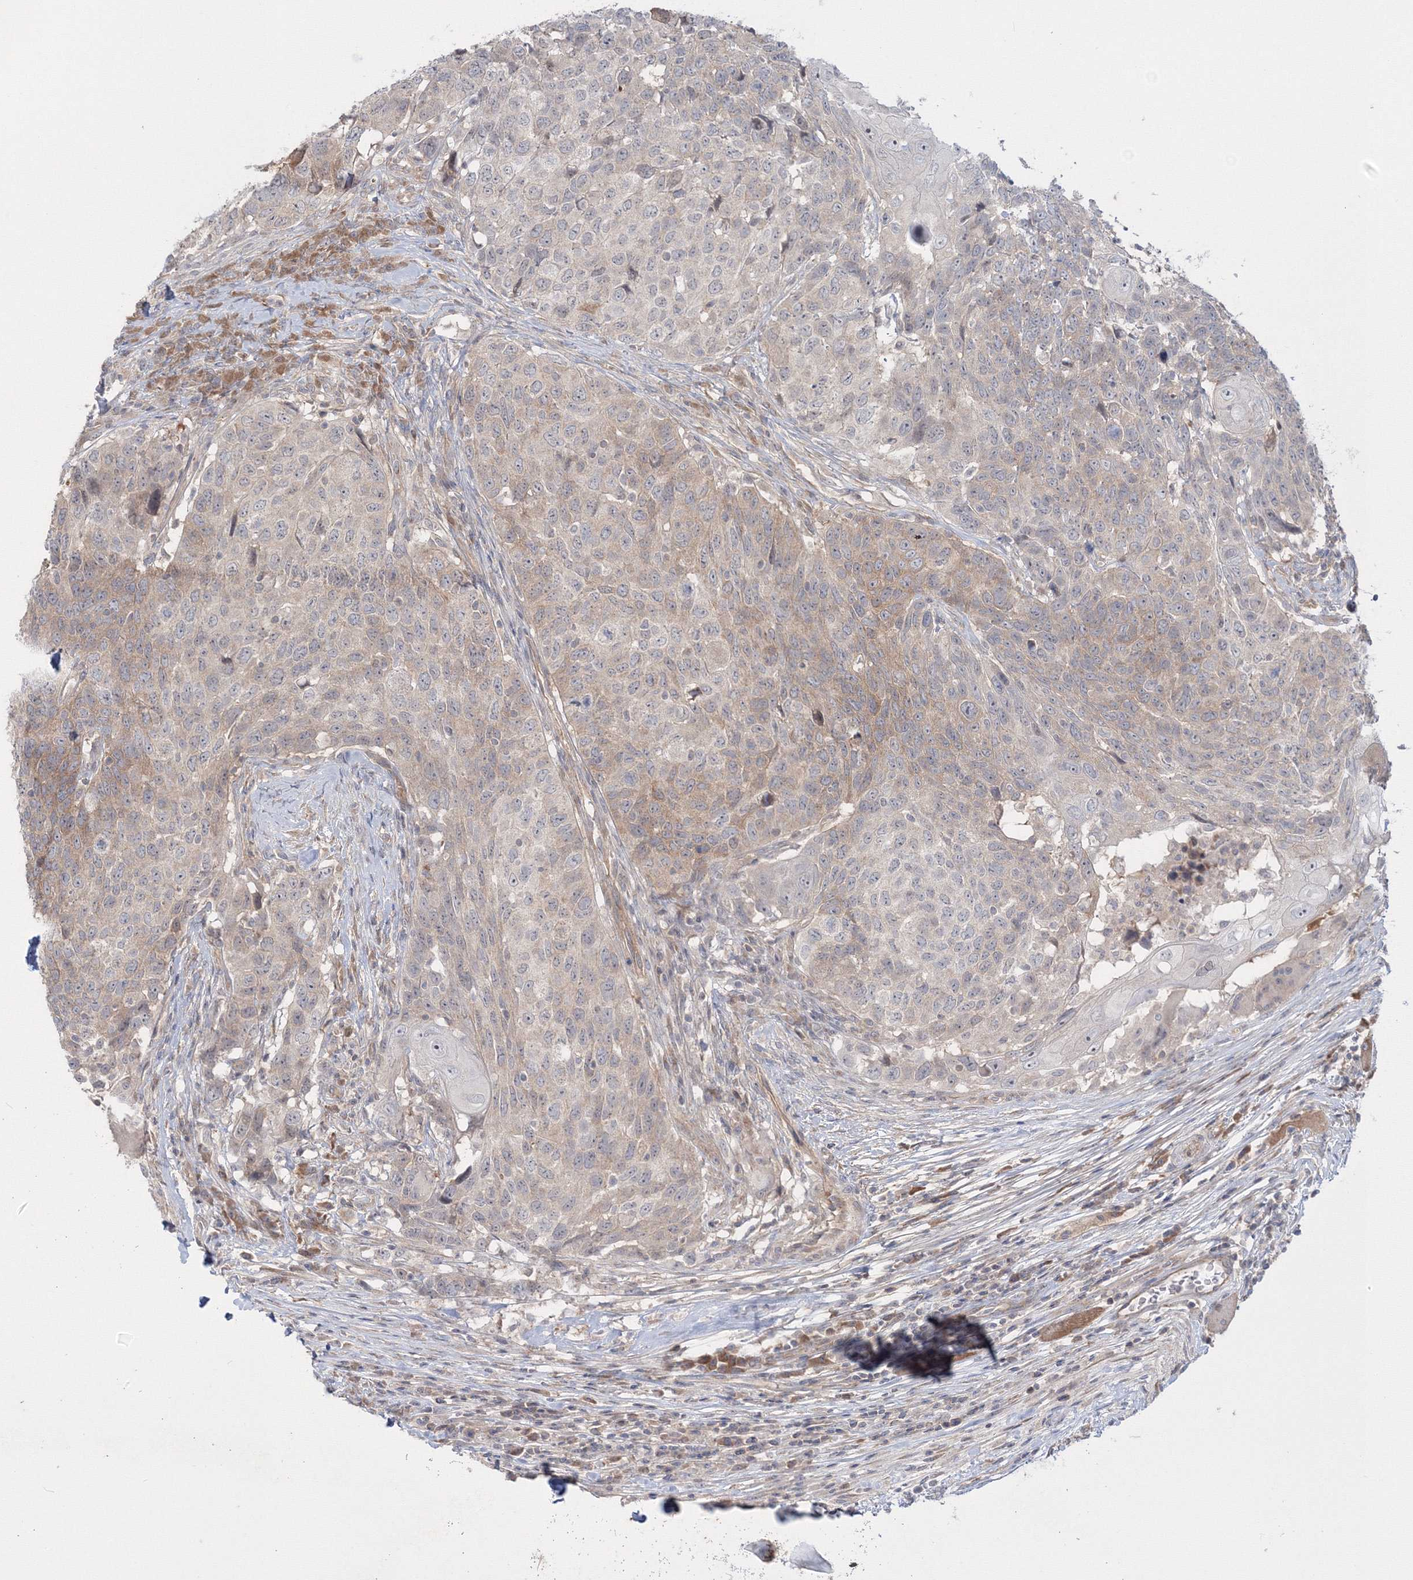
{"staining": {"intensity": "weak", "quantity": "<25%", "location": "cytoplasmic/membranous"}, "tissue": "head and neck cancer", "cell_type": "Tumor cells", "image_type": "cancer", "snomed": [{"axis": "morphology", "description": "Squamous cell carcinoma, NOS"}, {"axis": "topography", "description": "Head-Neck"}], "caption": "Head and neck squamous cell carcinoma stained for a protein using IHC demonstrates no positivity tumor cells.", "gene": "IPMK", "patient": {"sex": "male", "age": 66}}